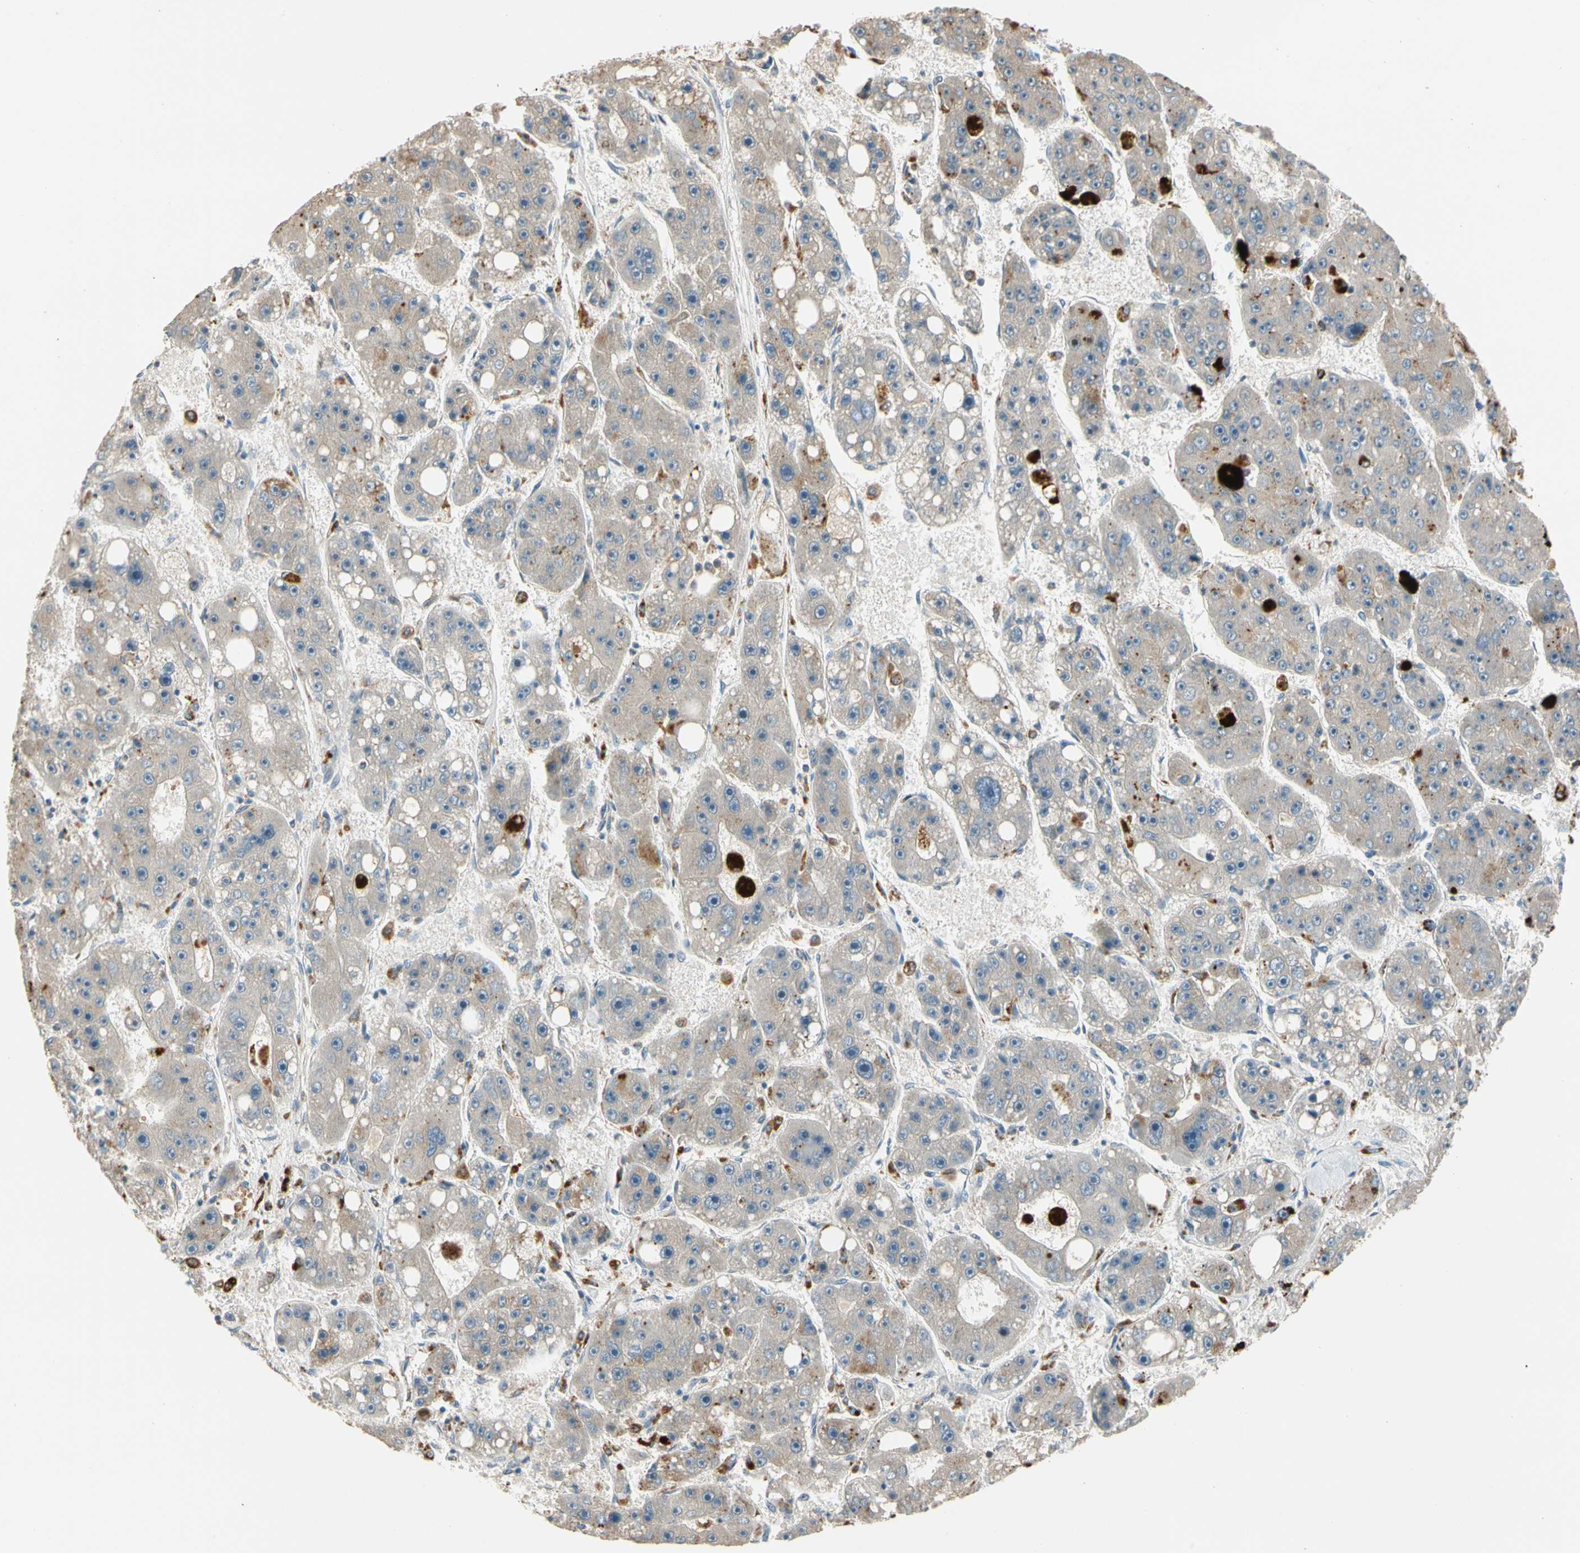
{"staining": {"intensity": "strong", "quantity": "<25%", "location": "cytoplasmic/membranous"}, "tissue": "liver cancer", "cell_type": "Tumor cells", "image_type": "cancer", "snomed": [{"axis": "morphology", "description": "Carcinoma, Hepatocellular, NOS"}, {"axis": "topography", "description": "Liver"}], "caption": "Tumor cells display medium levels of strong cytoplasmic/membranous staining in about <25% of cells in human liver cancer.", "gene": "GM2A", "patient": {"sex": "female", "age": 61}}